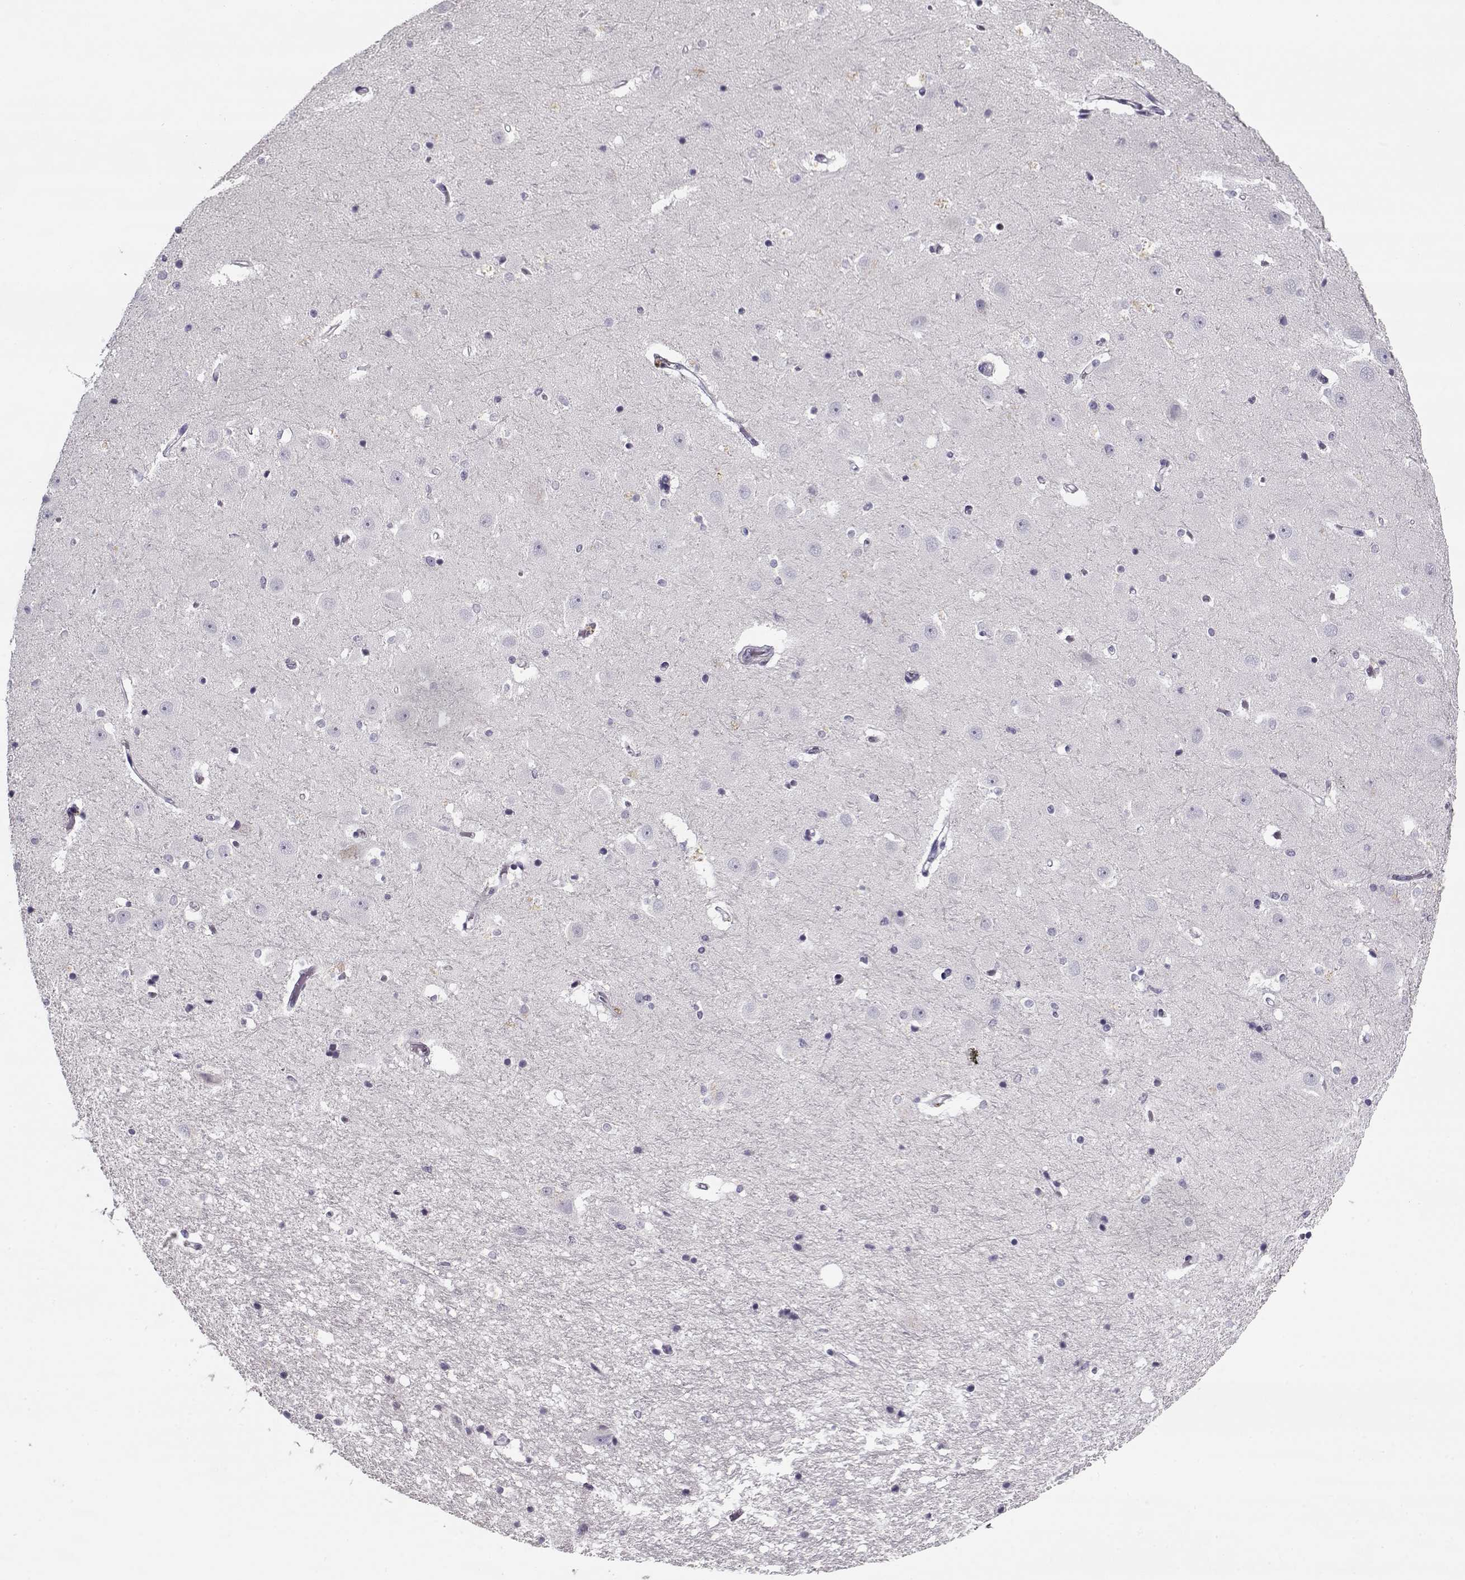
{"staining": {"intensity": "negative", "quantity": "none", "location": "none"}, "tissue": "hippocampus", "cell_type": "Glial cells", "image_type": "normal", "snomed": [{"axis": "morphology", "description": "Normal tissue, NOS"}, {"axis": "topography", "description": "Hippocampus"}], "caption": "Glial cells show no significant protein positivity in unremarkable hippocampus.", "gene": "LUM", "patient": {"sex": "male", "age": 44}}